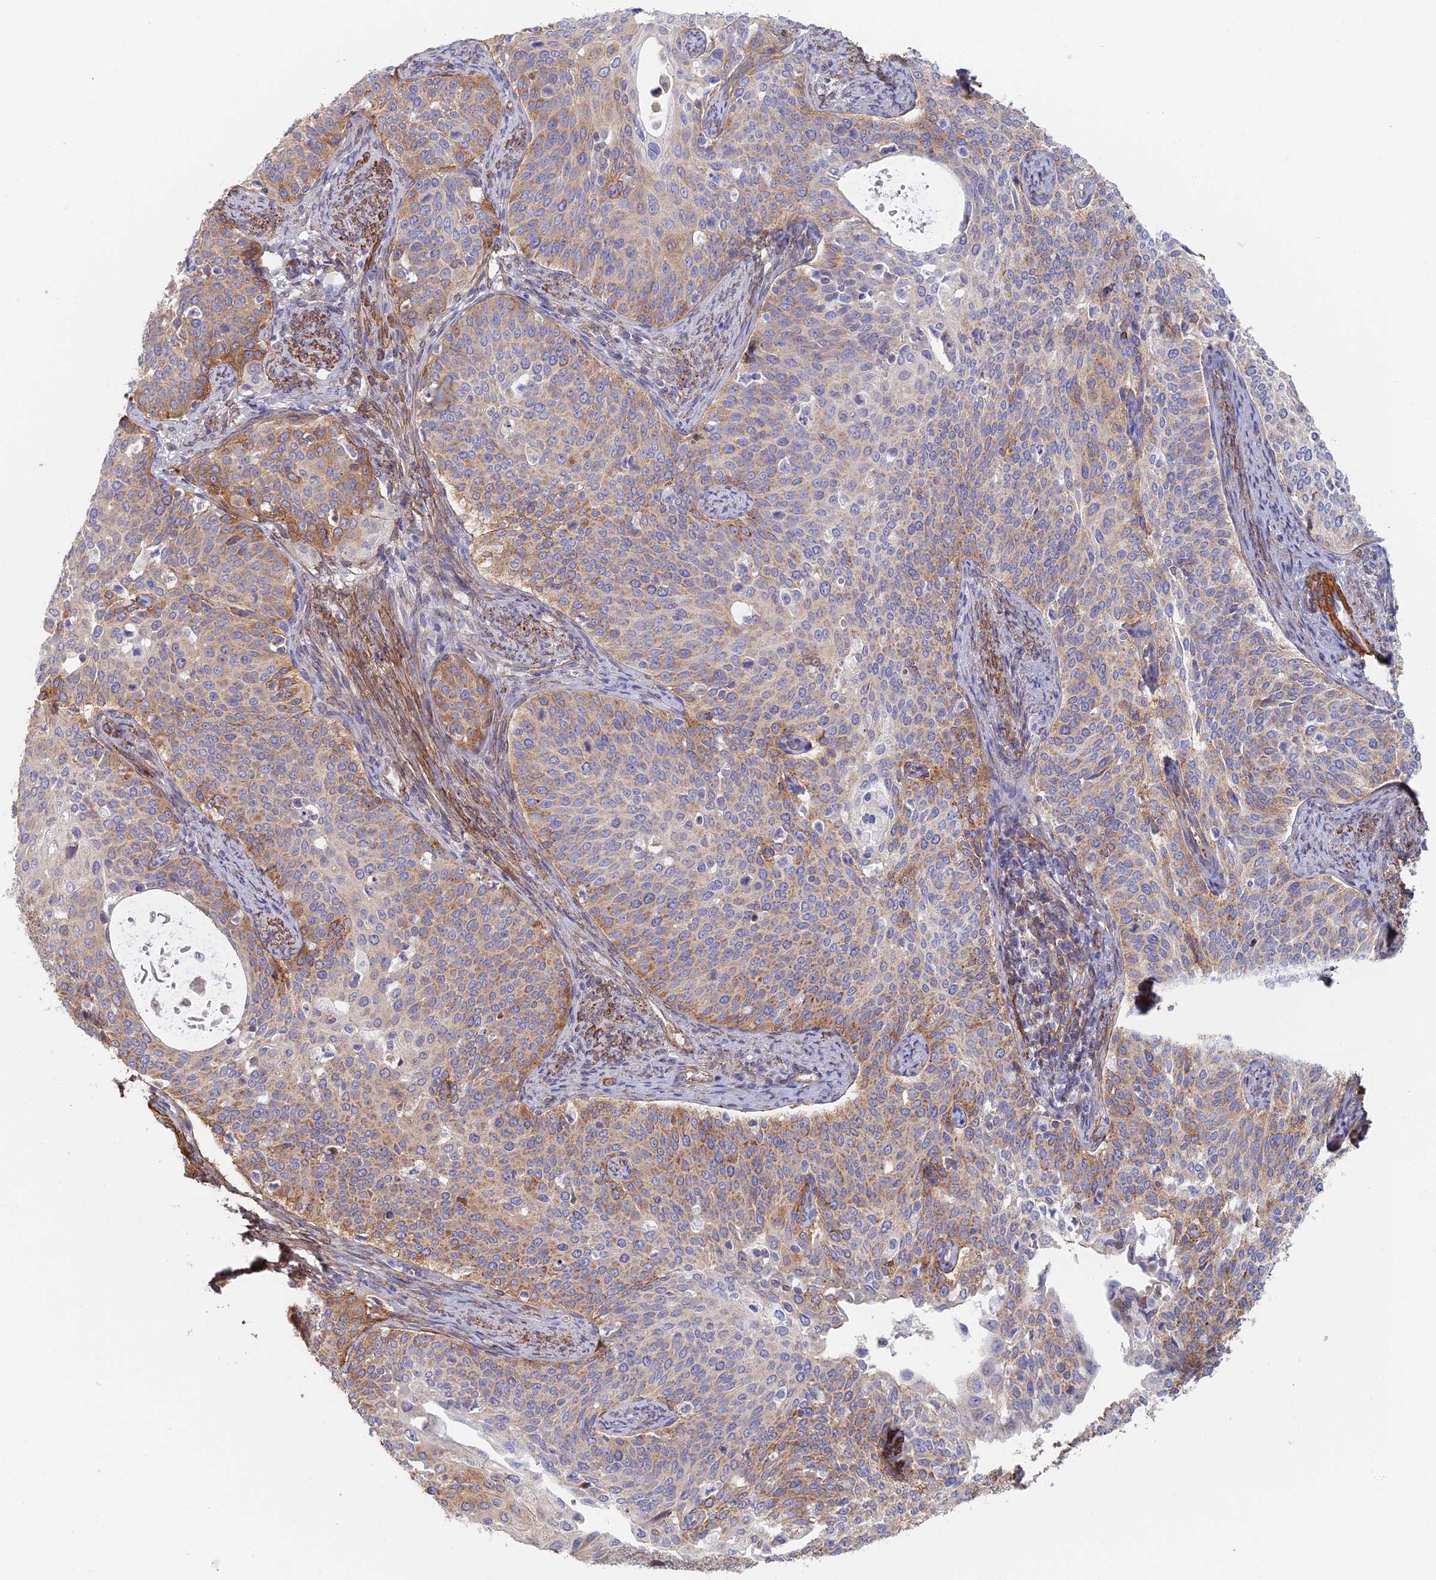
{"staining": {"intensity": "moderate", "quantity": "25%-75%", "location": "cytoplasmic/membranous"}, "tissue": "cervical cancer", "cell_type": "Tumor cells", "image_type": "cancer", "snomed": [{"axis": "morphology", "description": "Squamous cell carcinoma, NOS"}, {"axis": "topography", "description": "Cervix"}], "caption": "Cervical squamous cell carcinoma tissue shows moderate cytoplasmic/membranous positivity in about 25%-75% of tumor cells, visualized by immunohistochemistry. (brown staining indicates protein expression, while blue staining denotes nuclei).", "gene": "PAK4", "patient": {"sex": "female", "age": 44}}